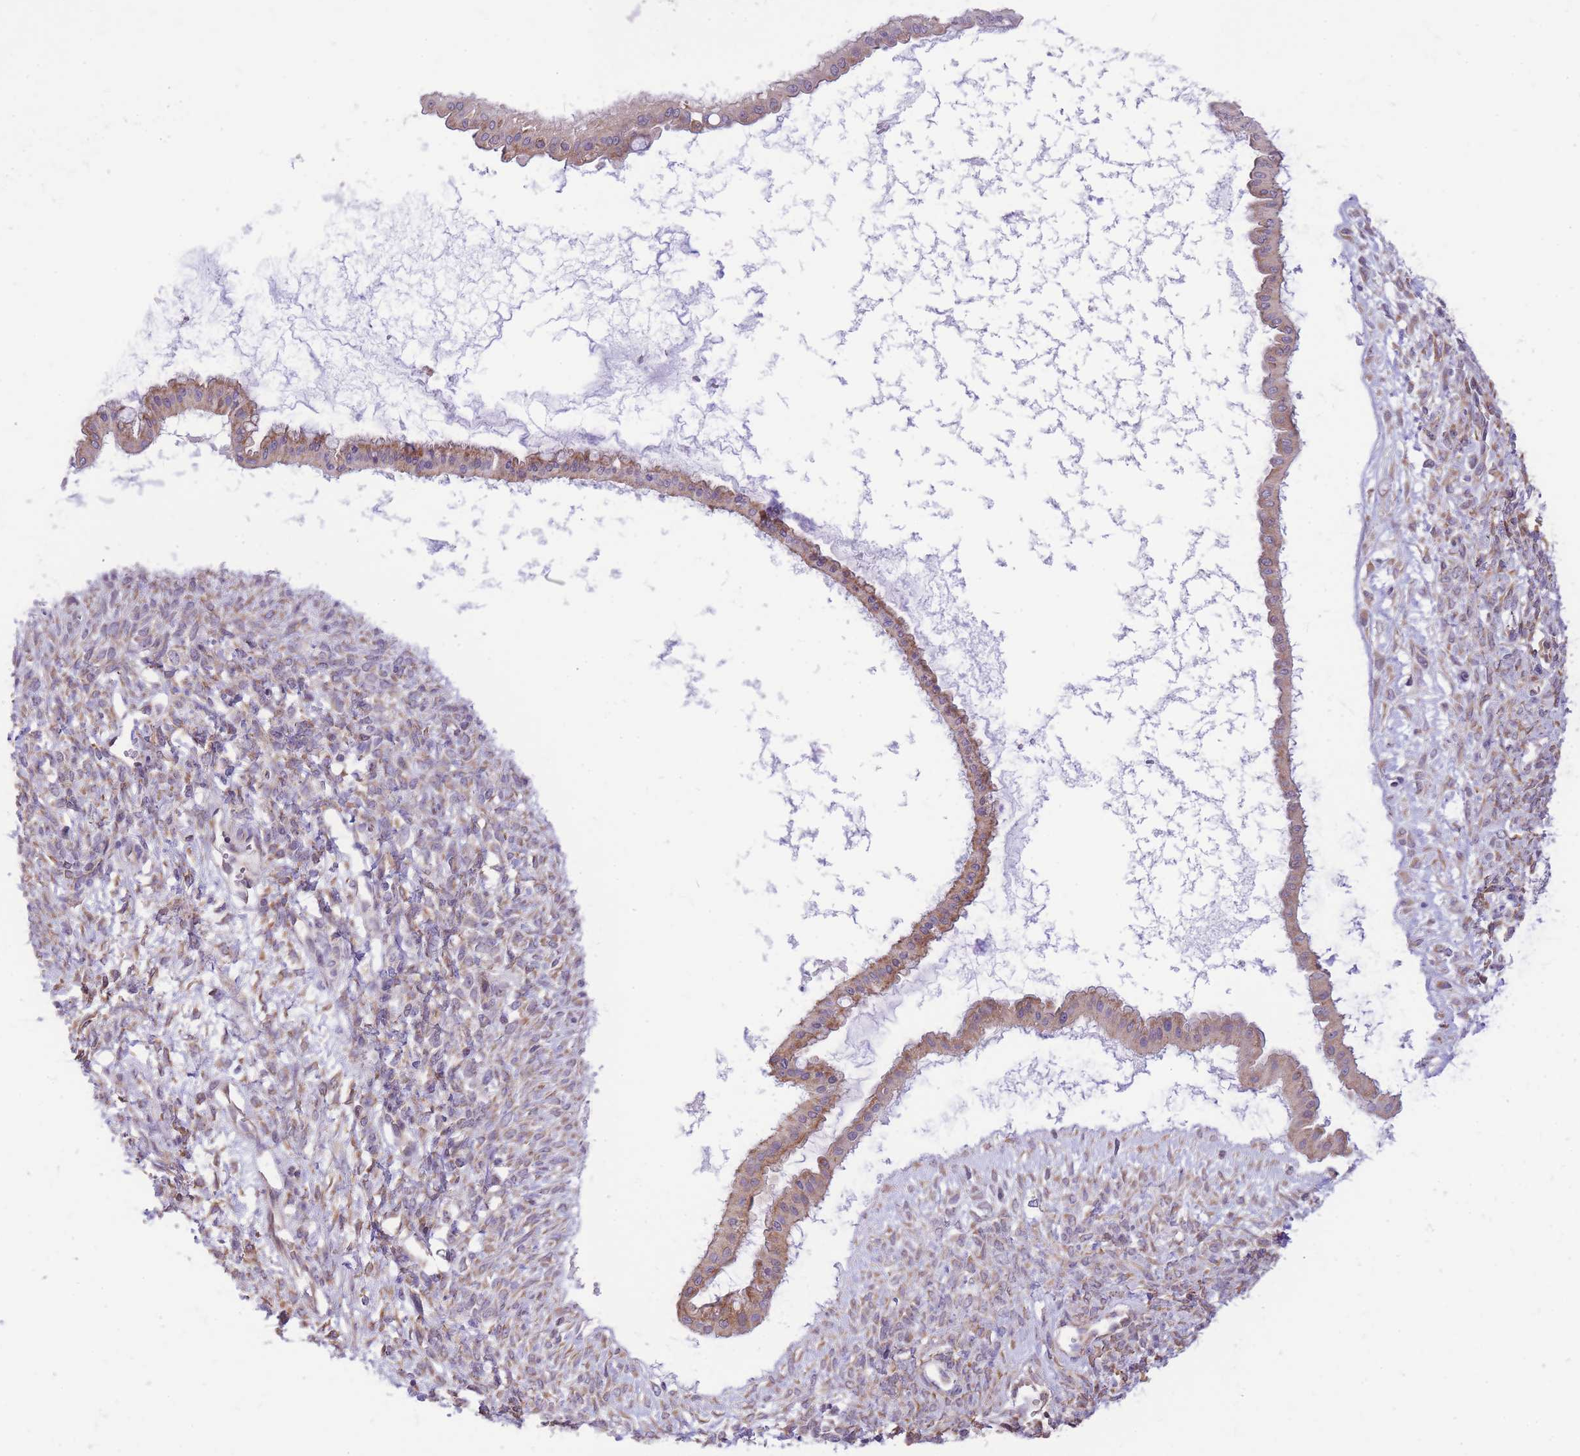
{"staining": {"intensity": "moderate", "quantity": ">75%", "location": "cytoplasmic/membranous"}, "tissue": "ovarian cancer", "cell_type": "Tumor cells", "image_type": "cancer", "snomed": [{"axis": "morphology", "description": "Cystadenocarcinoma, mucinous, NOS"}, {"axis": "topography", "description": "Ovary"}], "caption": "Immunohistochemistry staining of ovarian mucinous cystadenocarcinoma, which demonstrates medium levels of moderate cytoplasmic/membranous positivity in about >75% of tumor cells indicating moderate cytoplasmic/membranous protein positivity. The staining was performed using DAB (3,3'-diaminobenzidine) (brown) for protein detection and nuclei were counterstained in hematoxylin (blue).", "gene": "TOPAZ1", "patient": {"sex": "female", "age": 73}}